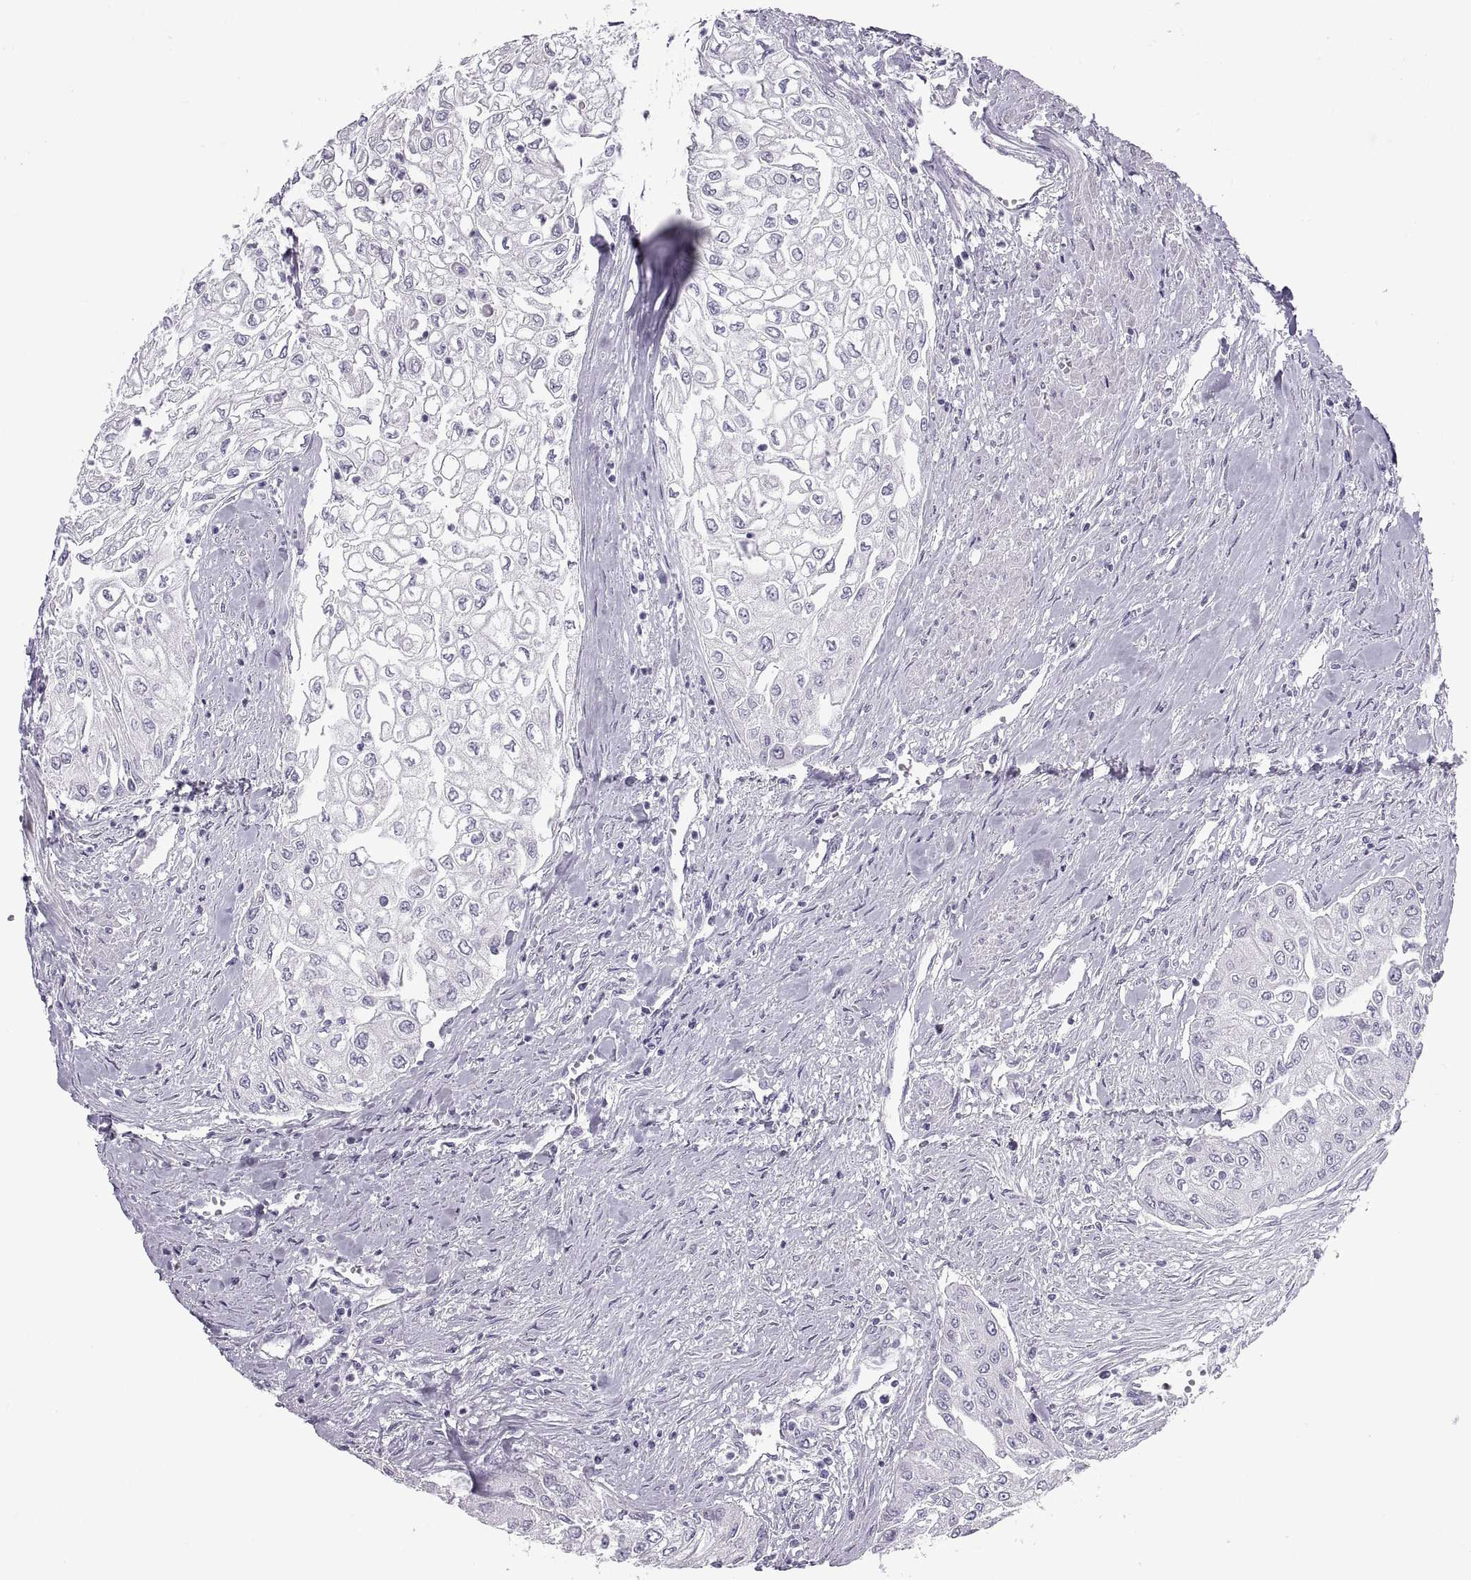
{"staining": {"intensity": "negative", "quantity": "none", "location": "none"}, "tissue": "urothelial cancer", "cell_type": "Tumor cells", "image_type": "cancer", "snomed": [{"axis": "morphology", "description": "Urothelial carcinoma, High grade"}, {"axis": "topography", "description": "Urinary bladder"}], "caption": "Immunohistochemical staining of human urothelial carcinoma (high-grade) demonstrates no significant expression in tumor cells.", "gene": "RLBP1", "patient": {"sex": "male", "age": 62}}